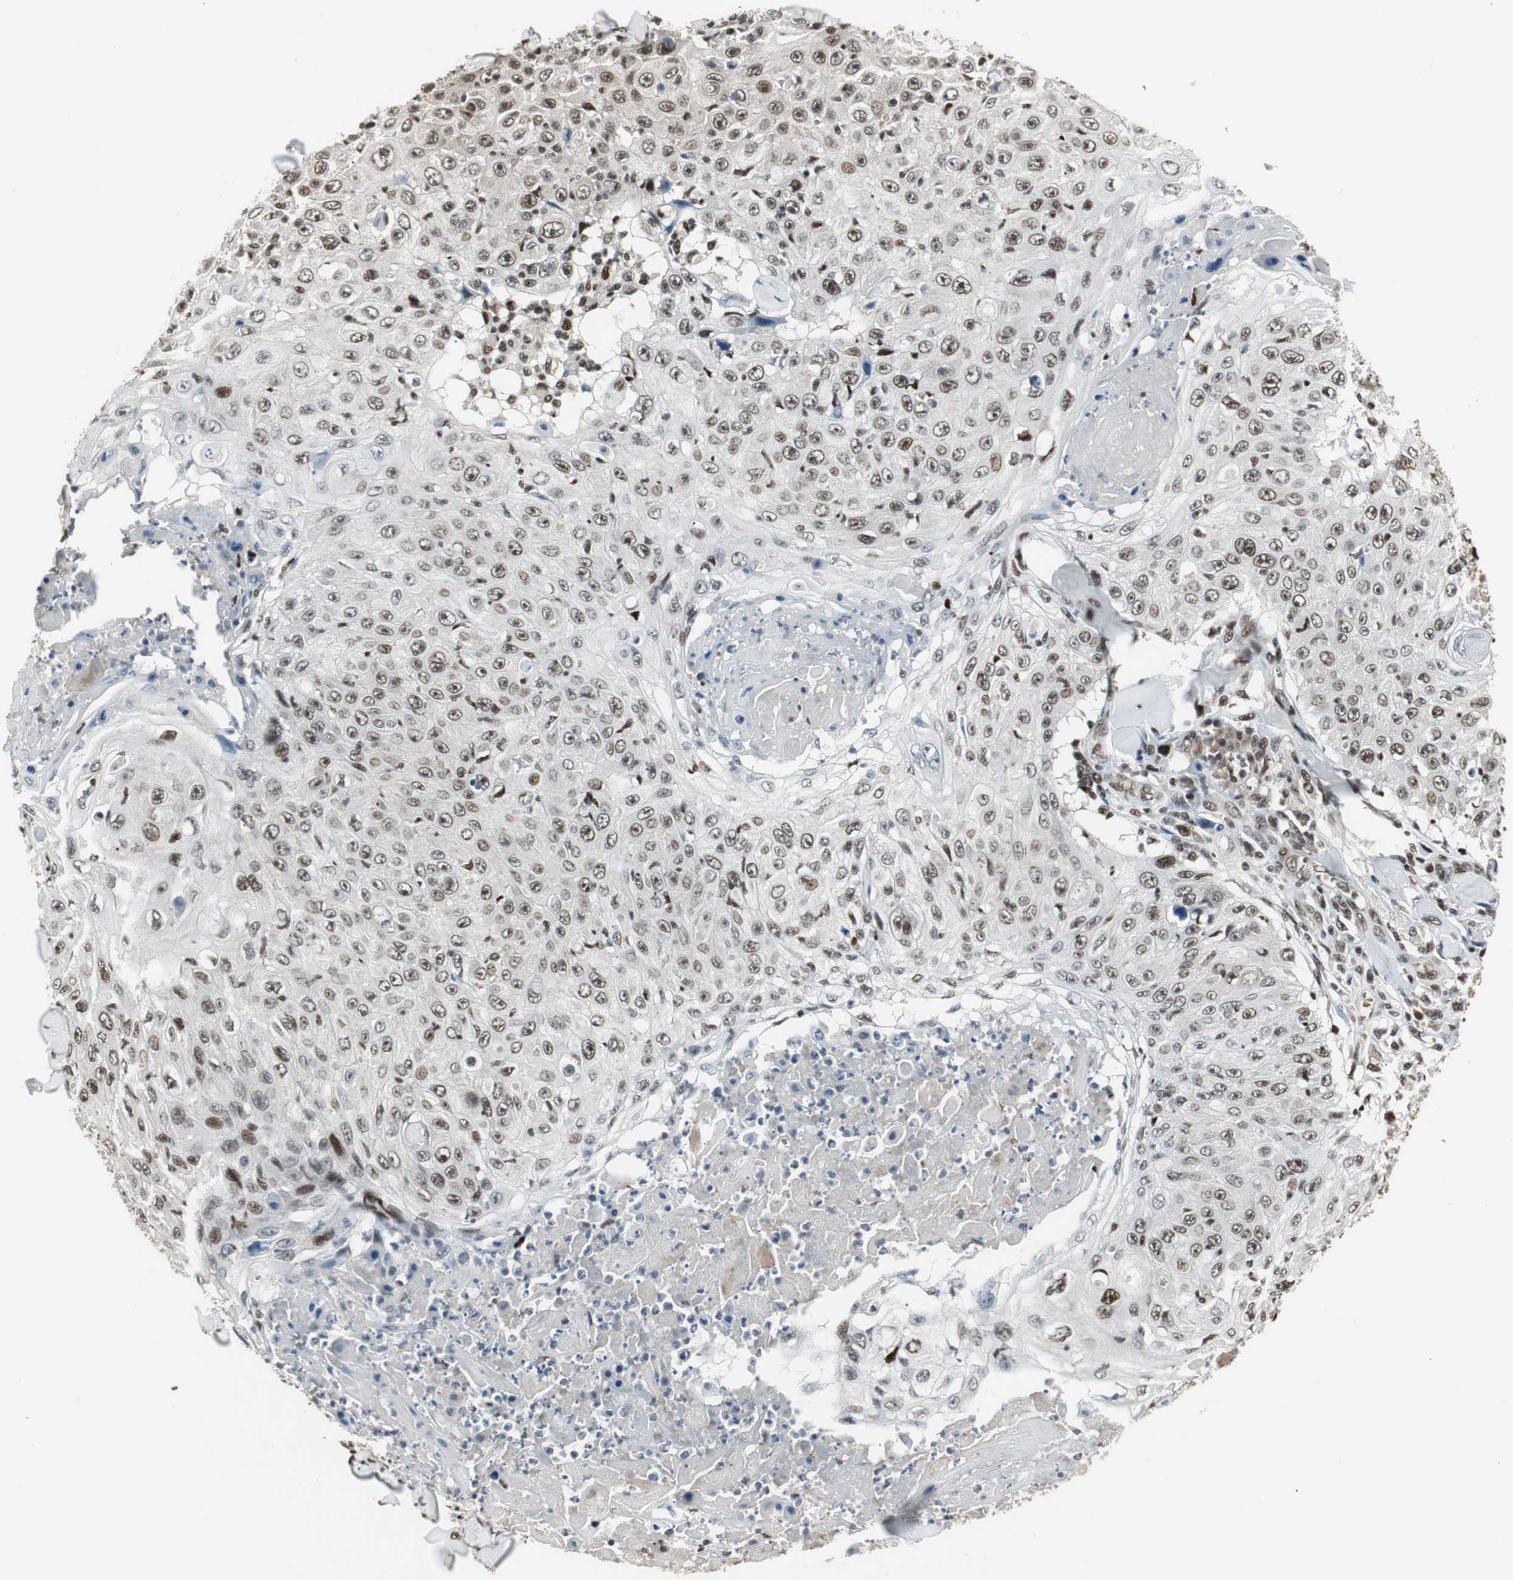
{"staining": {"intensity": "moderate", "quantity": ">75%", "location": "nuclear"}, "tissue": "skin cancer", "cell_type": "Tumor cells", "image_type": "cancer", "snomed": [{"axis": "morphology", "description": "Squamous cell carcinoma, NOS"}, {"axis": "topography", "description": "Skin"}], "caption": "DAB immunohistochemical staining of human skin squamous cell carcinoma reveals moderate nuclear protein expression in about >75% of tumor cells. Nuclei are stained in blue.", "gene": "TAF5", "patient": {"sex": "male", "age": 86}}